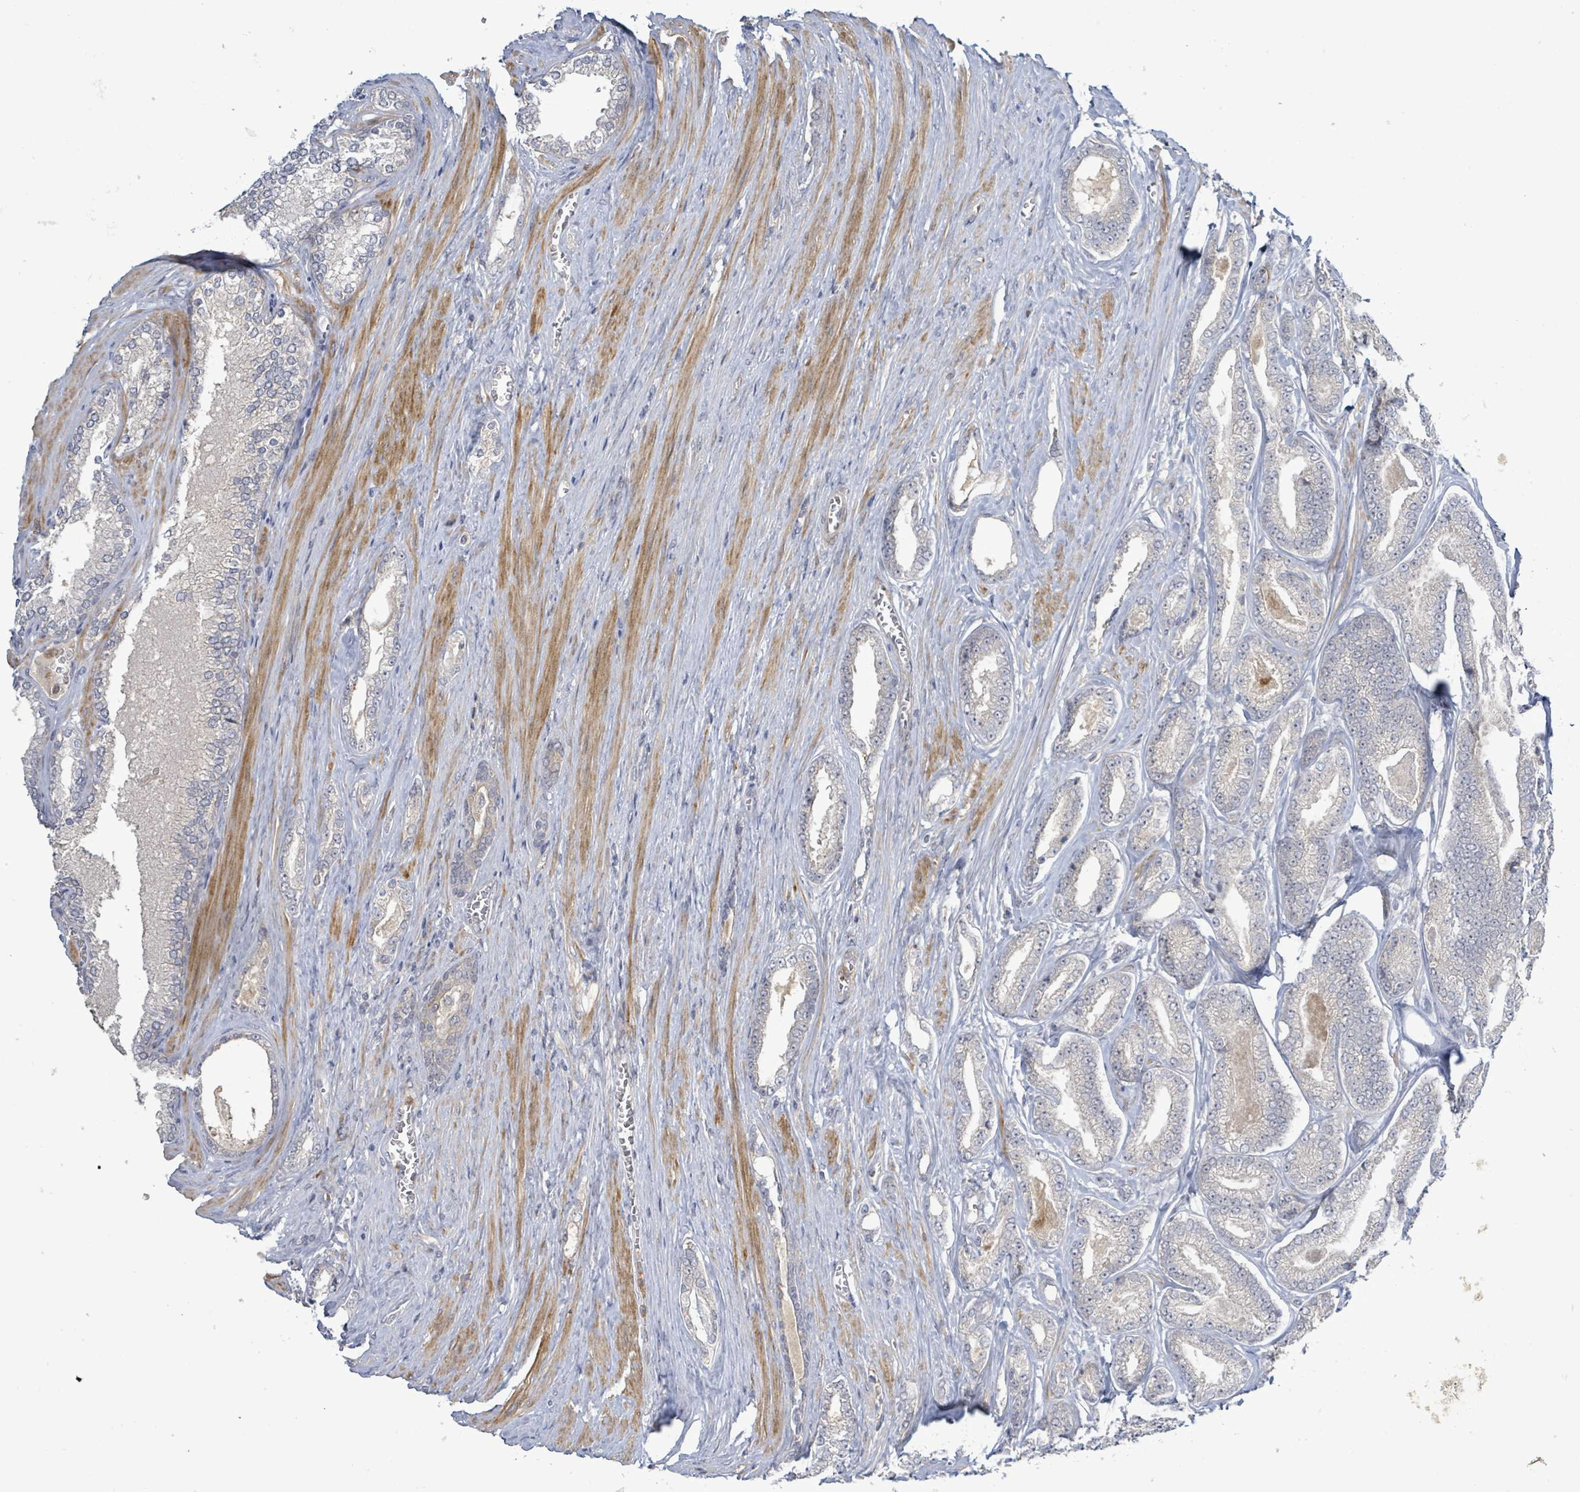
{"staining": {"intensity": "negative", "quantity": "none", "location": "none"}, "tissue": "prostate cancer", "cell_type": "Tumor cells", "image_type": "cancer", "snomed": [{"axis": "morphology", "description": "Adenocarcinoma, NOS"}, {"axis": "topography", "description": "Prostate and seminal vesicle, NOS"}], "caption": "High power microscopy photomicrograph of an immunohistochemistry micrograph of prostate cancer, revealing no significant expression in tumor cells.", "gene": "SLIT3", "patient": {"sex": "male", "age": 76}}